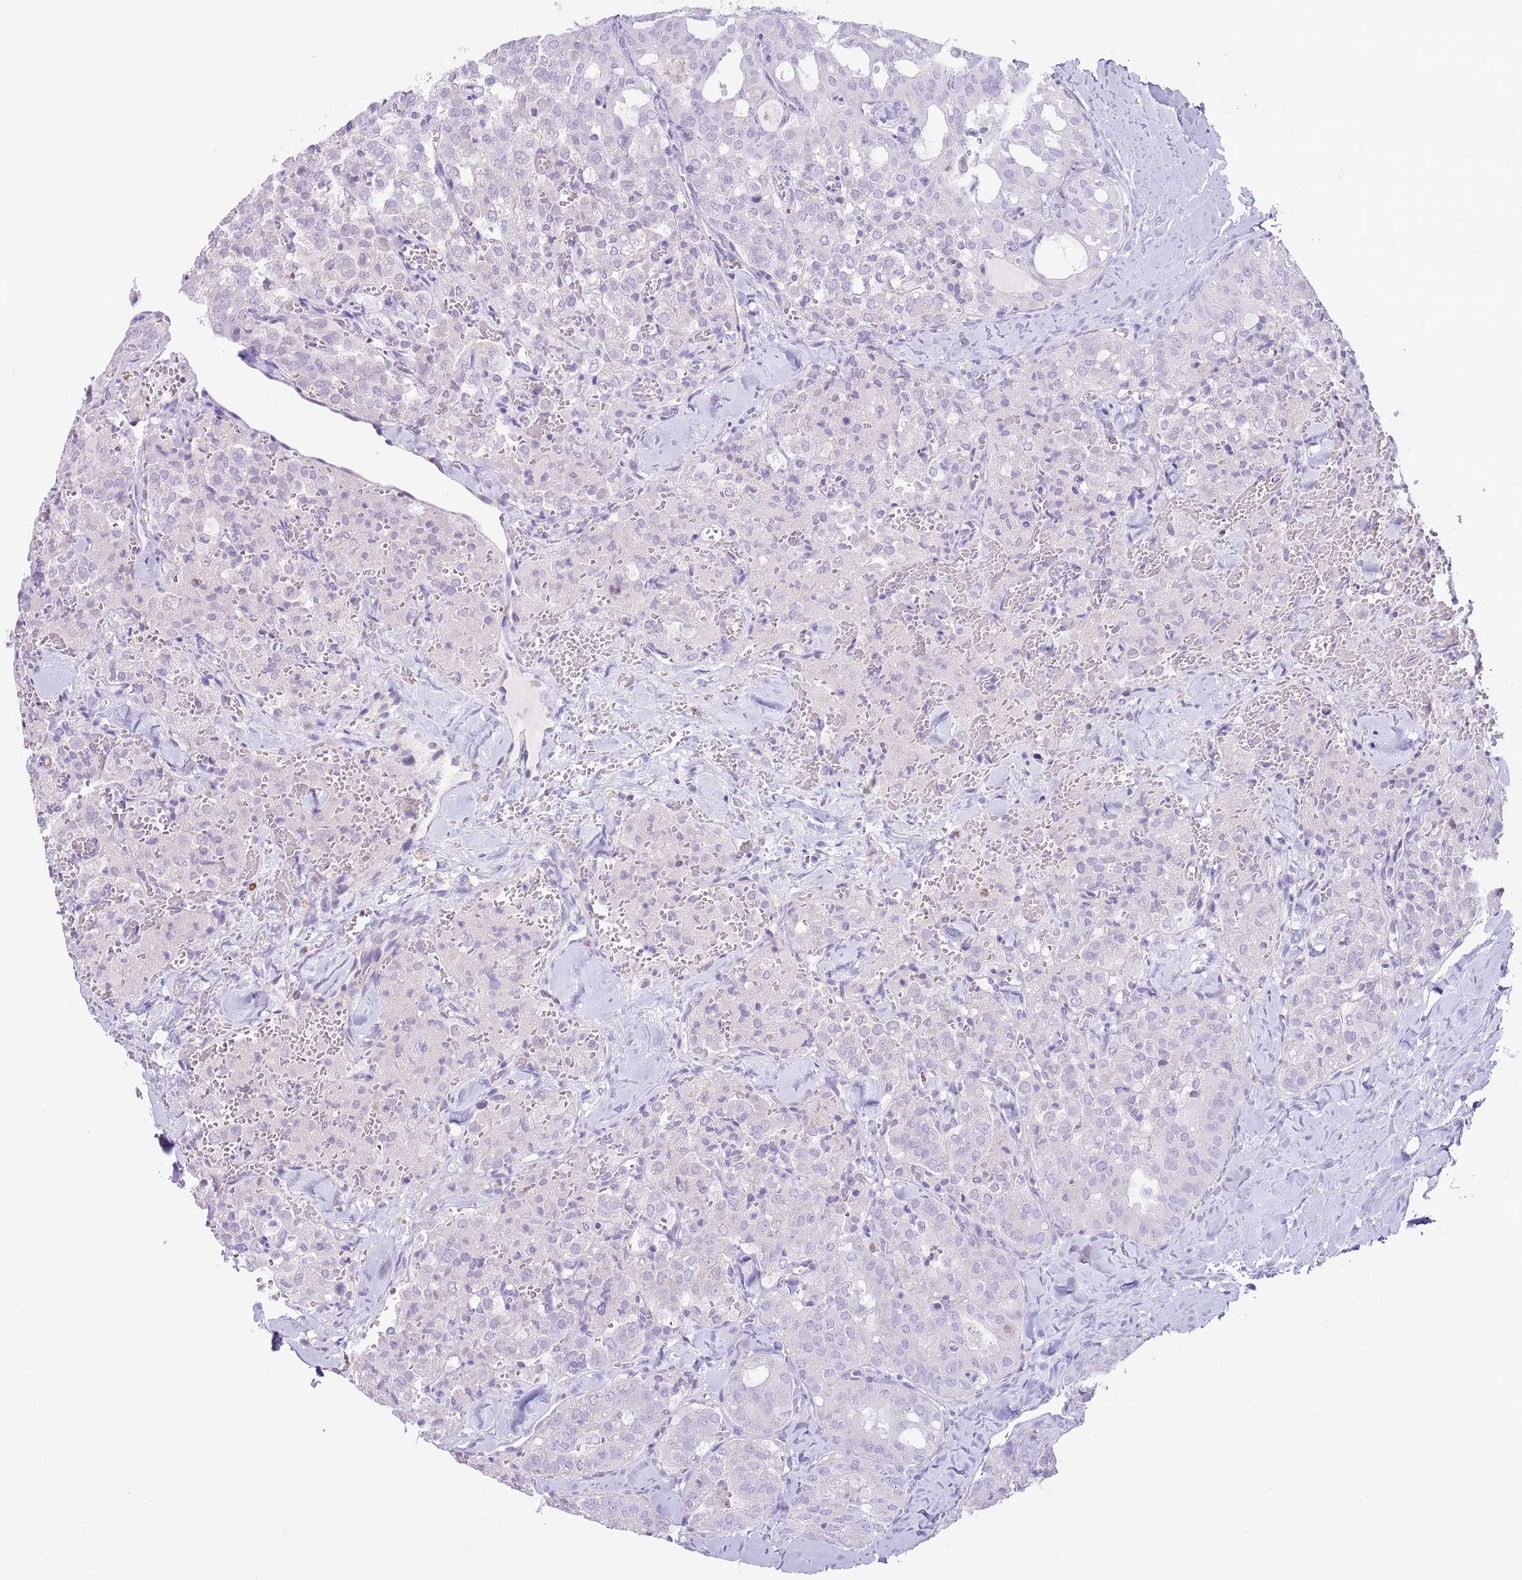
{"staining": {"intensity": "negative", "quantity": "none", "location": "none"}, "tissue": "thyroid cancer", "cell_type": "Tumor cells", "image_type": "cancer", "snomed": [{"axis": "morphology", "description": "Follicular adenoma carcinoma, NOS"}, {"axis": "topography", "description": "Thyroid gland"}], "caption": "An image of human thyroid cancer (follicular adenoma carcinoma) is negative for staining in tumor cells. Nuclei are stained in blue.", "gene": "ZNF697", "patient": {"sex": "male", "age": 75}}